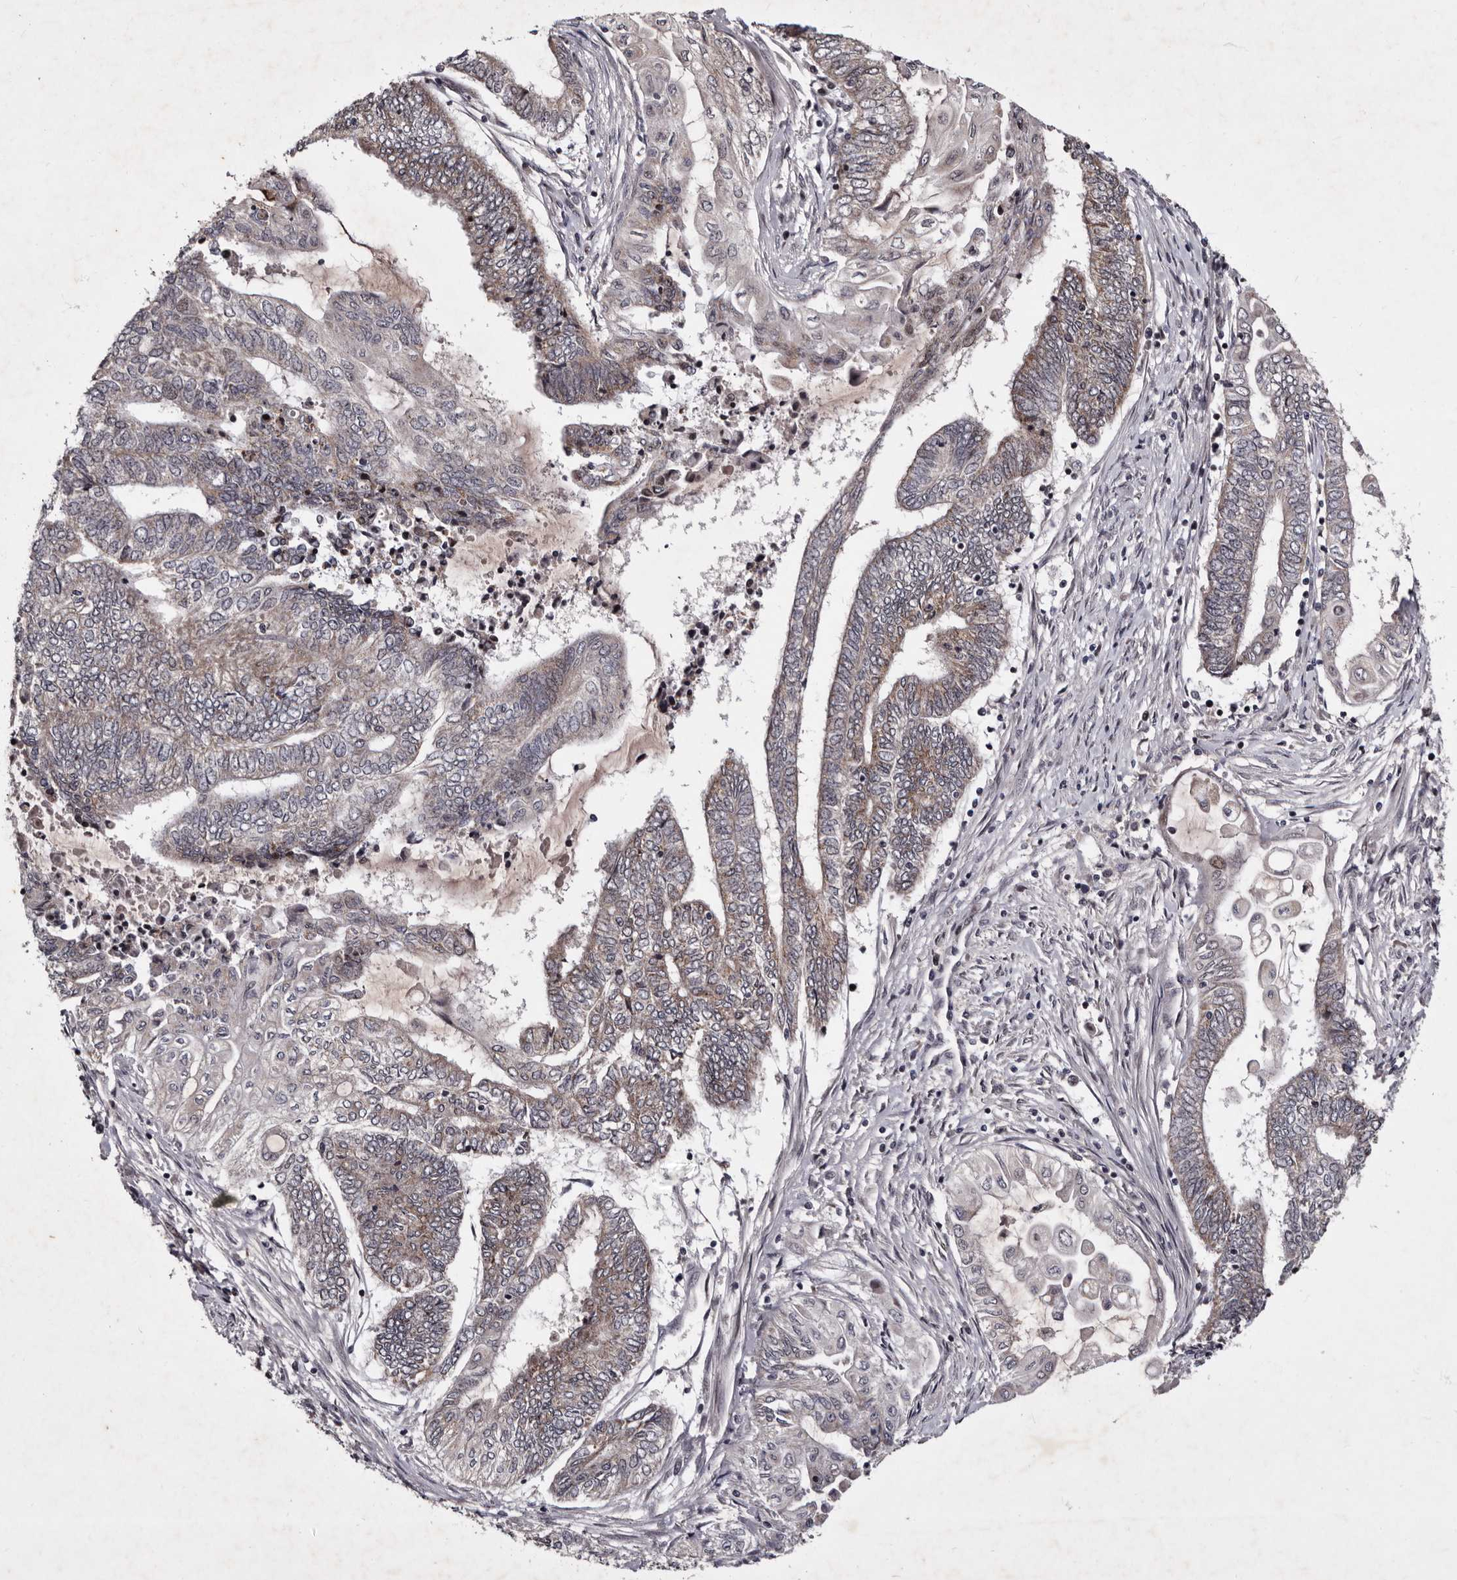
{"staining": {"intensity": "weak", "quantity": "<25%", "location": "cytoplasmic/membranous"}, "tissue": "endometrial cancer", "cell_type": "Tumor cells", "image_type": "cancer", "snomed": [{"axis": "morphology", "description": "Adenocarcinoma, NOS"}, {"axis": "topography", "description": "Uterus"}, {"axis": "topography", "description": "Endometrium"}], "caption": "Adenocarcinoma (endometrial) was stained to show a protein in brown. There is no significant positivity in tumor cells. The staining is performed using DAB (3,3'-diaminobenzidine) brown chromogen with nuclei counter-stained in using hematoxylin.", "gene": "TNKS", "patient": {"sex": "female", "age": 70}}